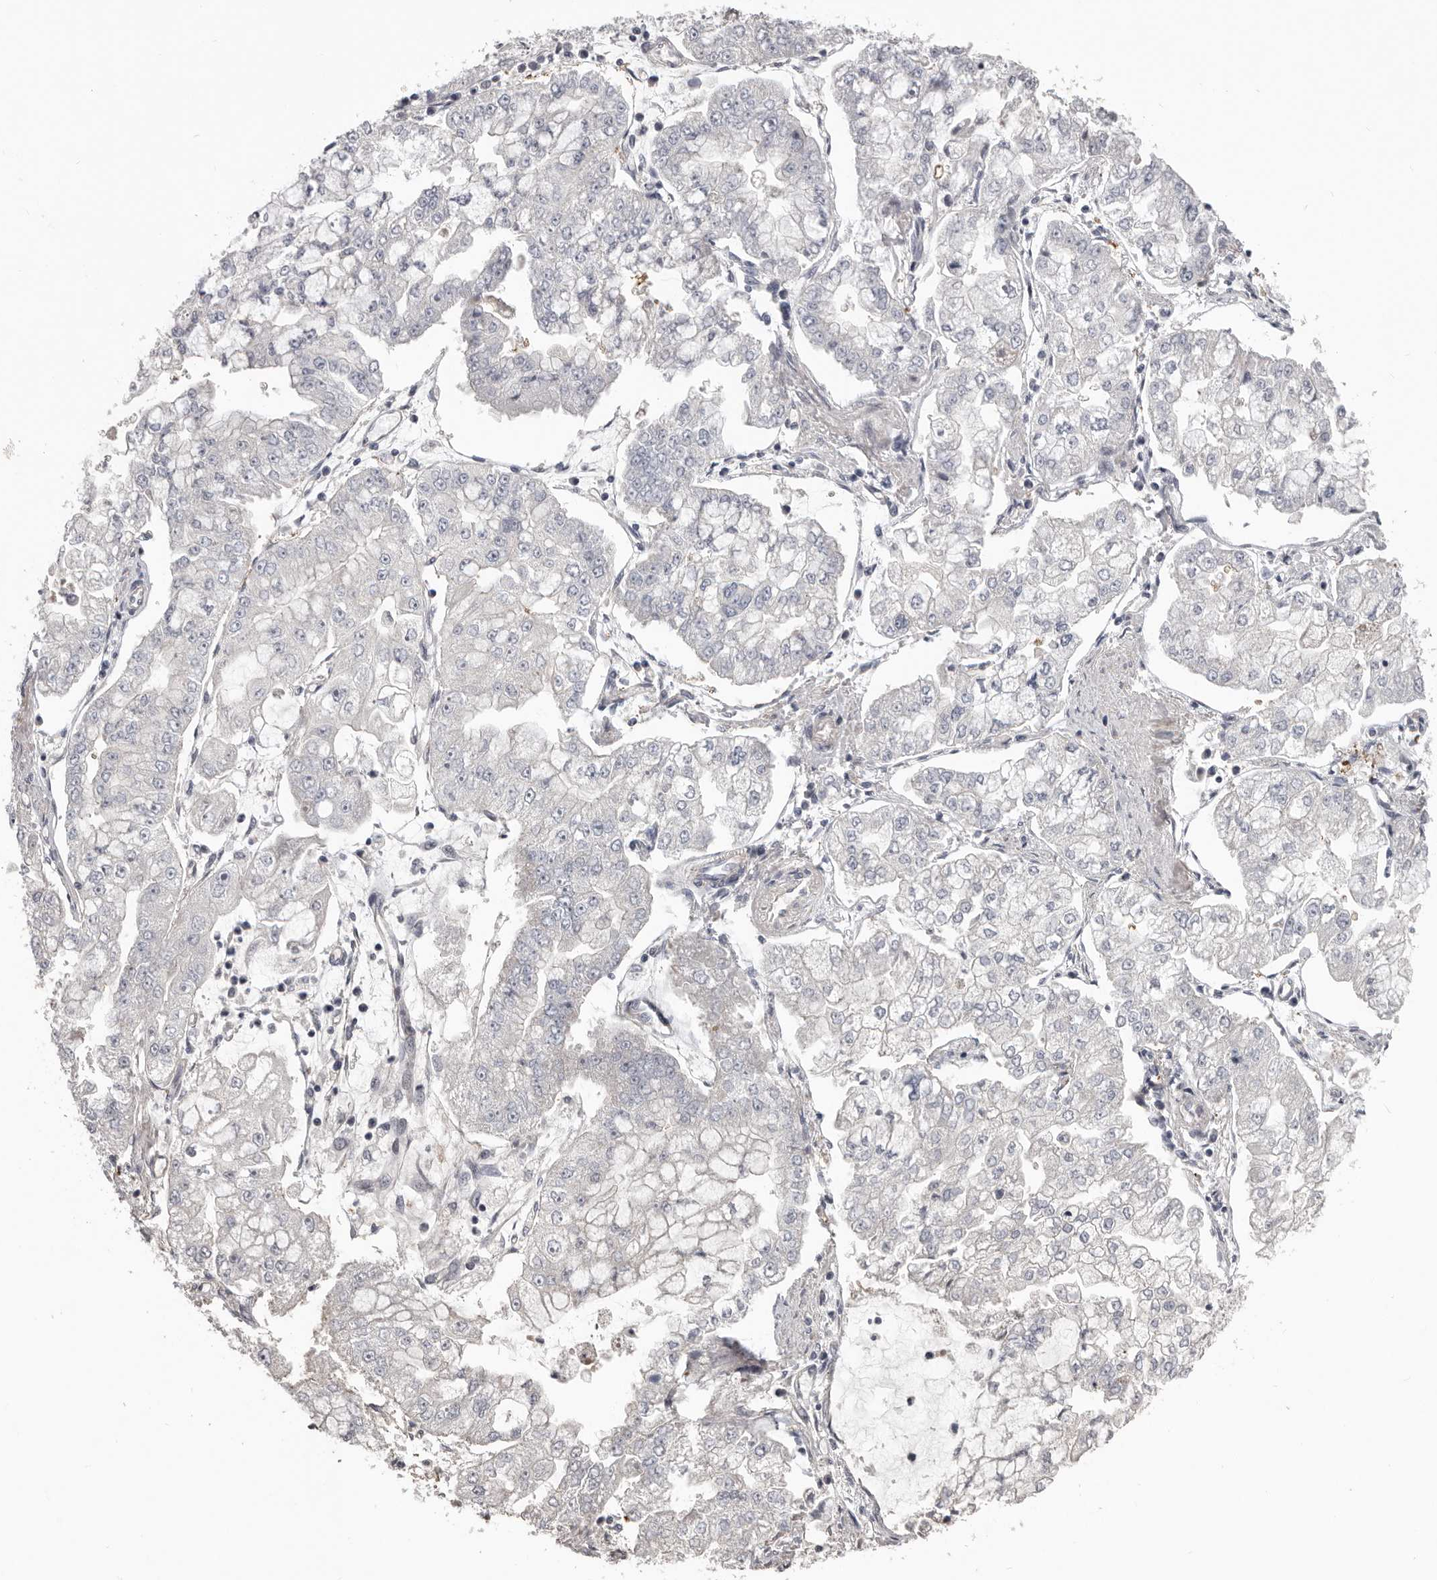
{"staining": {"intensity": "negative", "quantity": "none", "location": "none"}, "tissue": "stomach cancer", "cell_type": "Tumor cells", "image_type": "cancer", "snomed": [{"axis": "morphology", "description": "Adenocarcinoma, NOS"}, {"axis": "topography", "description": "Stomach"}], "caption": "DAB immunohistochemical staining of human stomach cancer displays no significant expression in tumor cells.", "gene": "RNF217", "patient": {"sex": "male", "age": 76}}